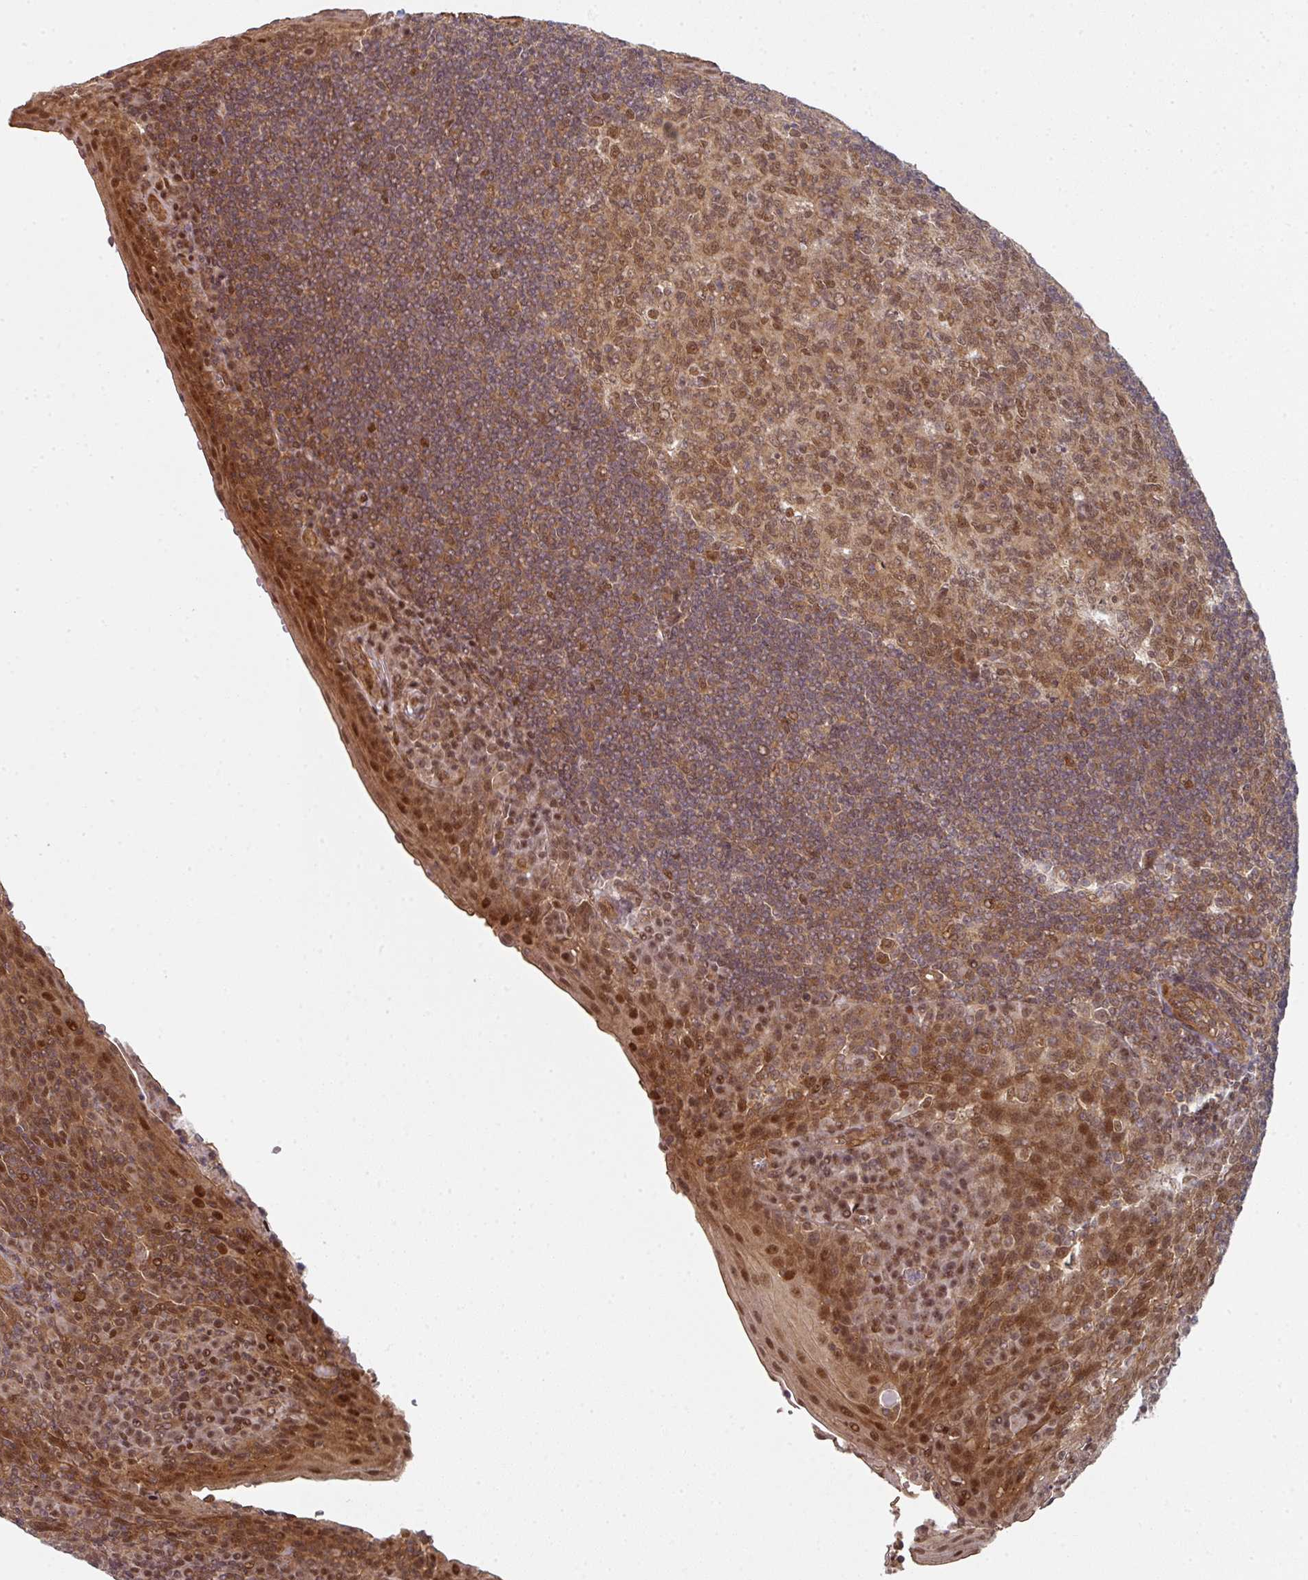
{"staining": {"intensity": "moderate", "quantity": ">75%", "location": "cytoplasmic/membranous,nuclear"}, "tissue": "tonsil", "cell_type": "Germinal center cells", "image_type": "normal", "snomed": [{"axis": "morphology", "description": "Normal tissue, NOS"}, {"axis": "topography", "description": "Tonsil"}], "caption": "A brown stain shows moderate cytoplasmic/membranous,nuclear staining of a protein in germinal center cells of benign human tonsil. (brown staining indicates protein expression, while blue staining denotes nuclei).", "gene": "PSME3IP1", "patient": {"sex": "male", "age": 27}}